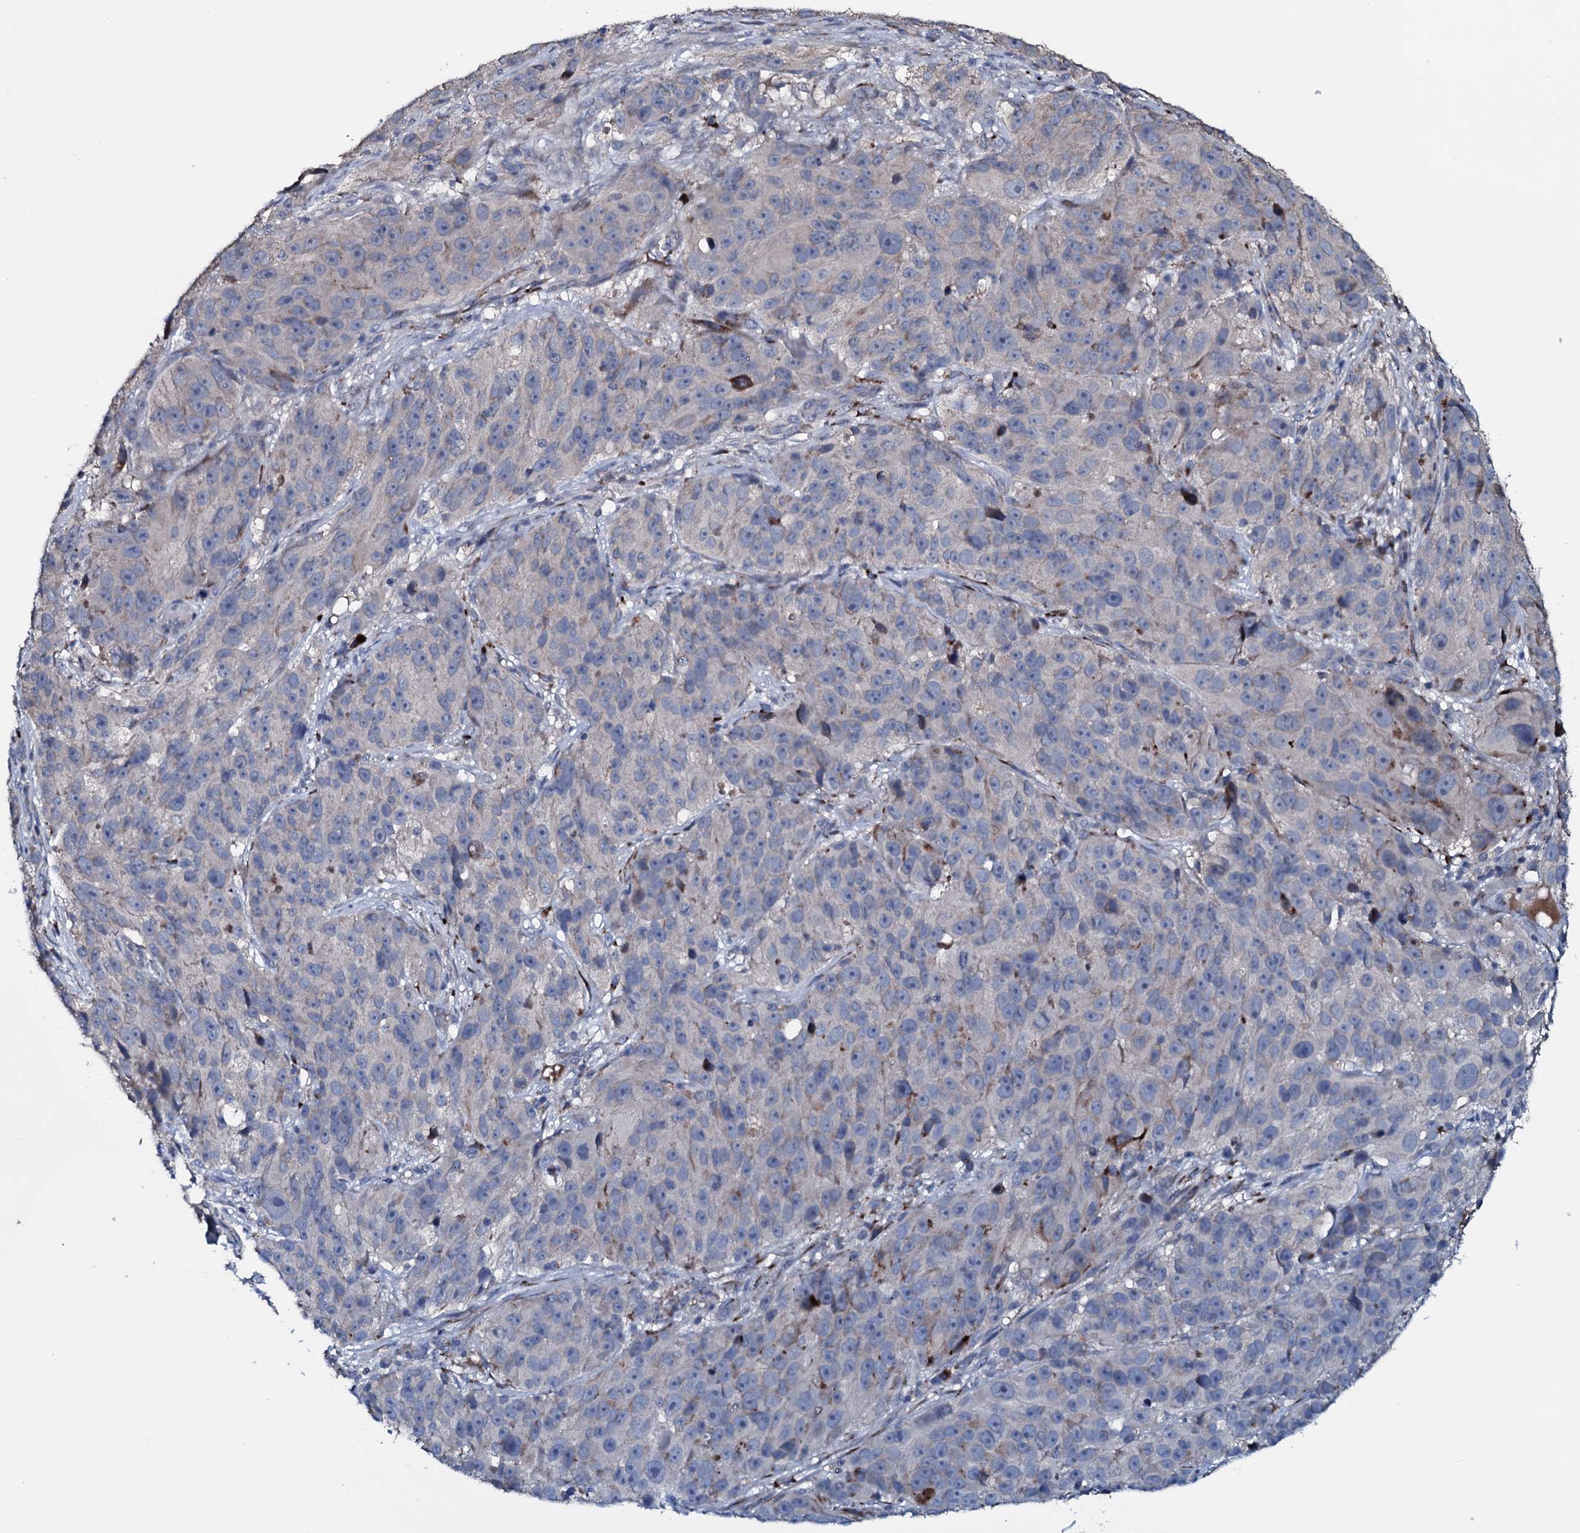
{"staining": {"intensity": "weak", "quantity": "<25%", "location": "cytoplasmic/membranous"}, "tissue": "melanoma", "cell_type": "Tumor cells", "image_type": "cancer", "snomed": [{"axis": "morphology", "description": "Malignant melanoma, NOS"}, {"axis": "topography", "description": "Skin"}], "caption": "Melanoma was stained to show a protein in brown. There is no significant positivity in tumor cells. (DAB (3,3'-diaminobenzidine) IHC visualized using brightfield microscopy, high magnification).", "gene": "IL12B", "patient": {"sex": "male", "age": 84}}